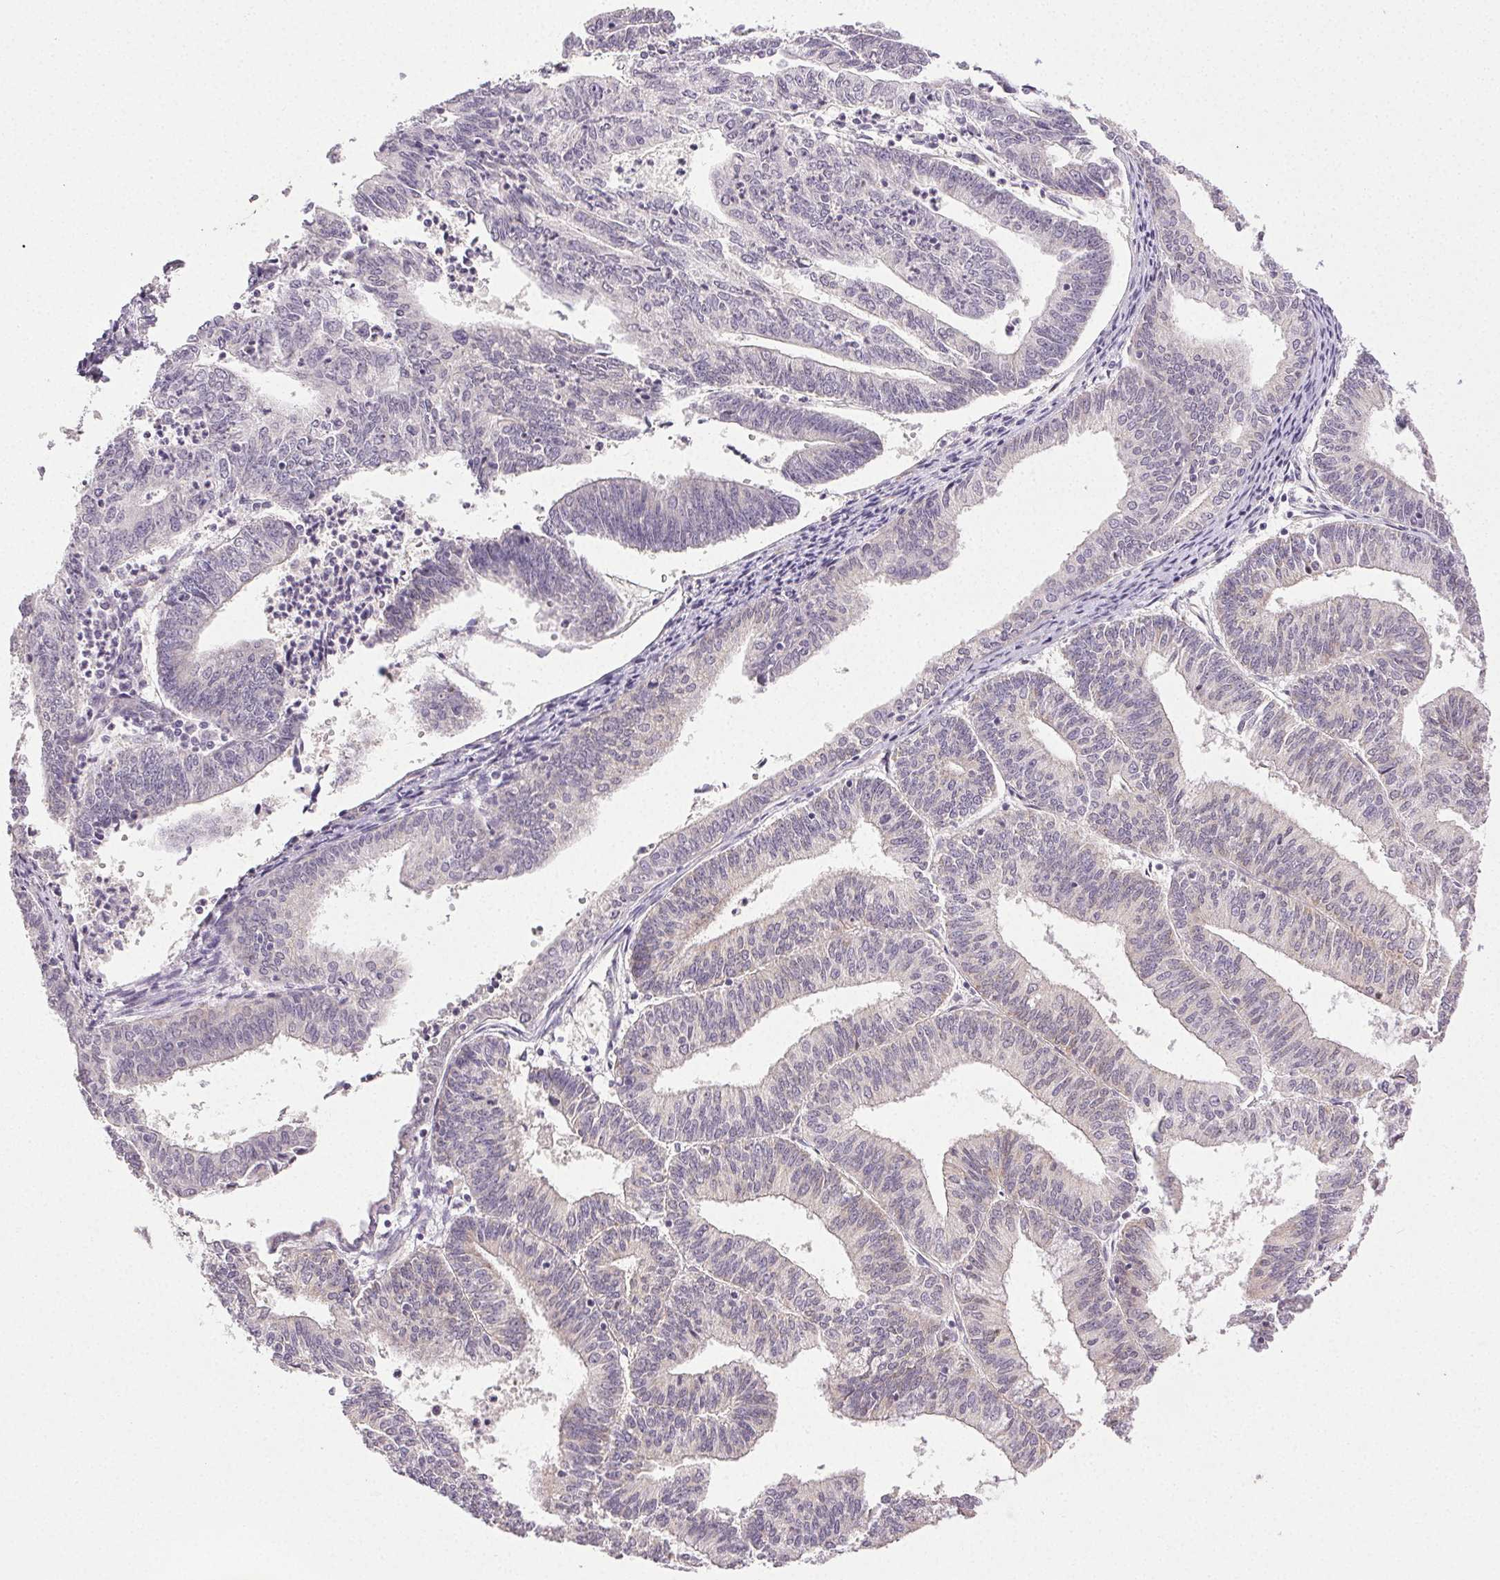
{"staining": {"intensity": "negative", "quantity": "none", "location": "none"}, "tissue": "endometrial cancer", "cell_type": "Tumor cells", "image_type": "cancer", "snomed": [{"axis": "morphology", "description": "Adenocarcinoma, NOS"}, {"axis": "topography", "description": "Endometrium"}], "caption": "Tumor cells are negative for protein expression in human endometrial cancer.", "gene": "PLCB1", "patient": {"sex": "female", "age": 61}}